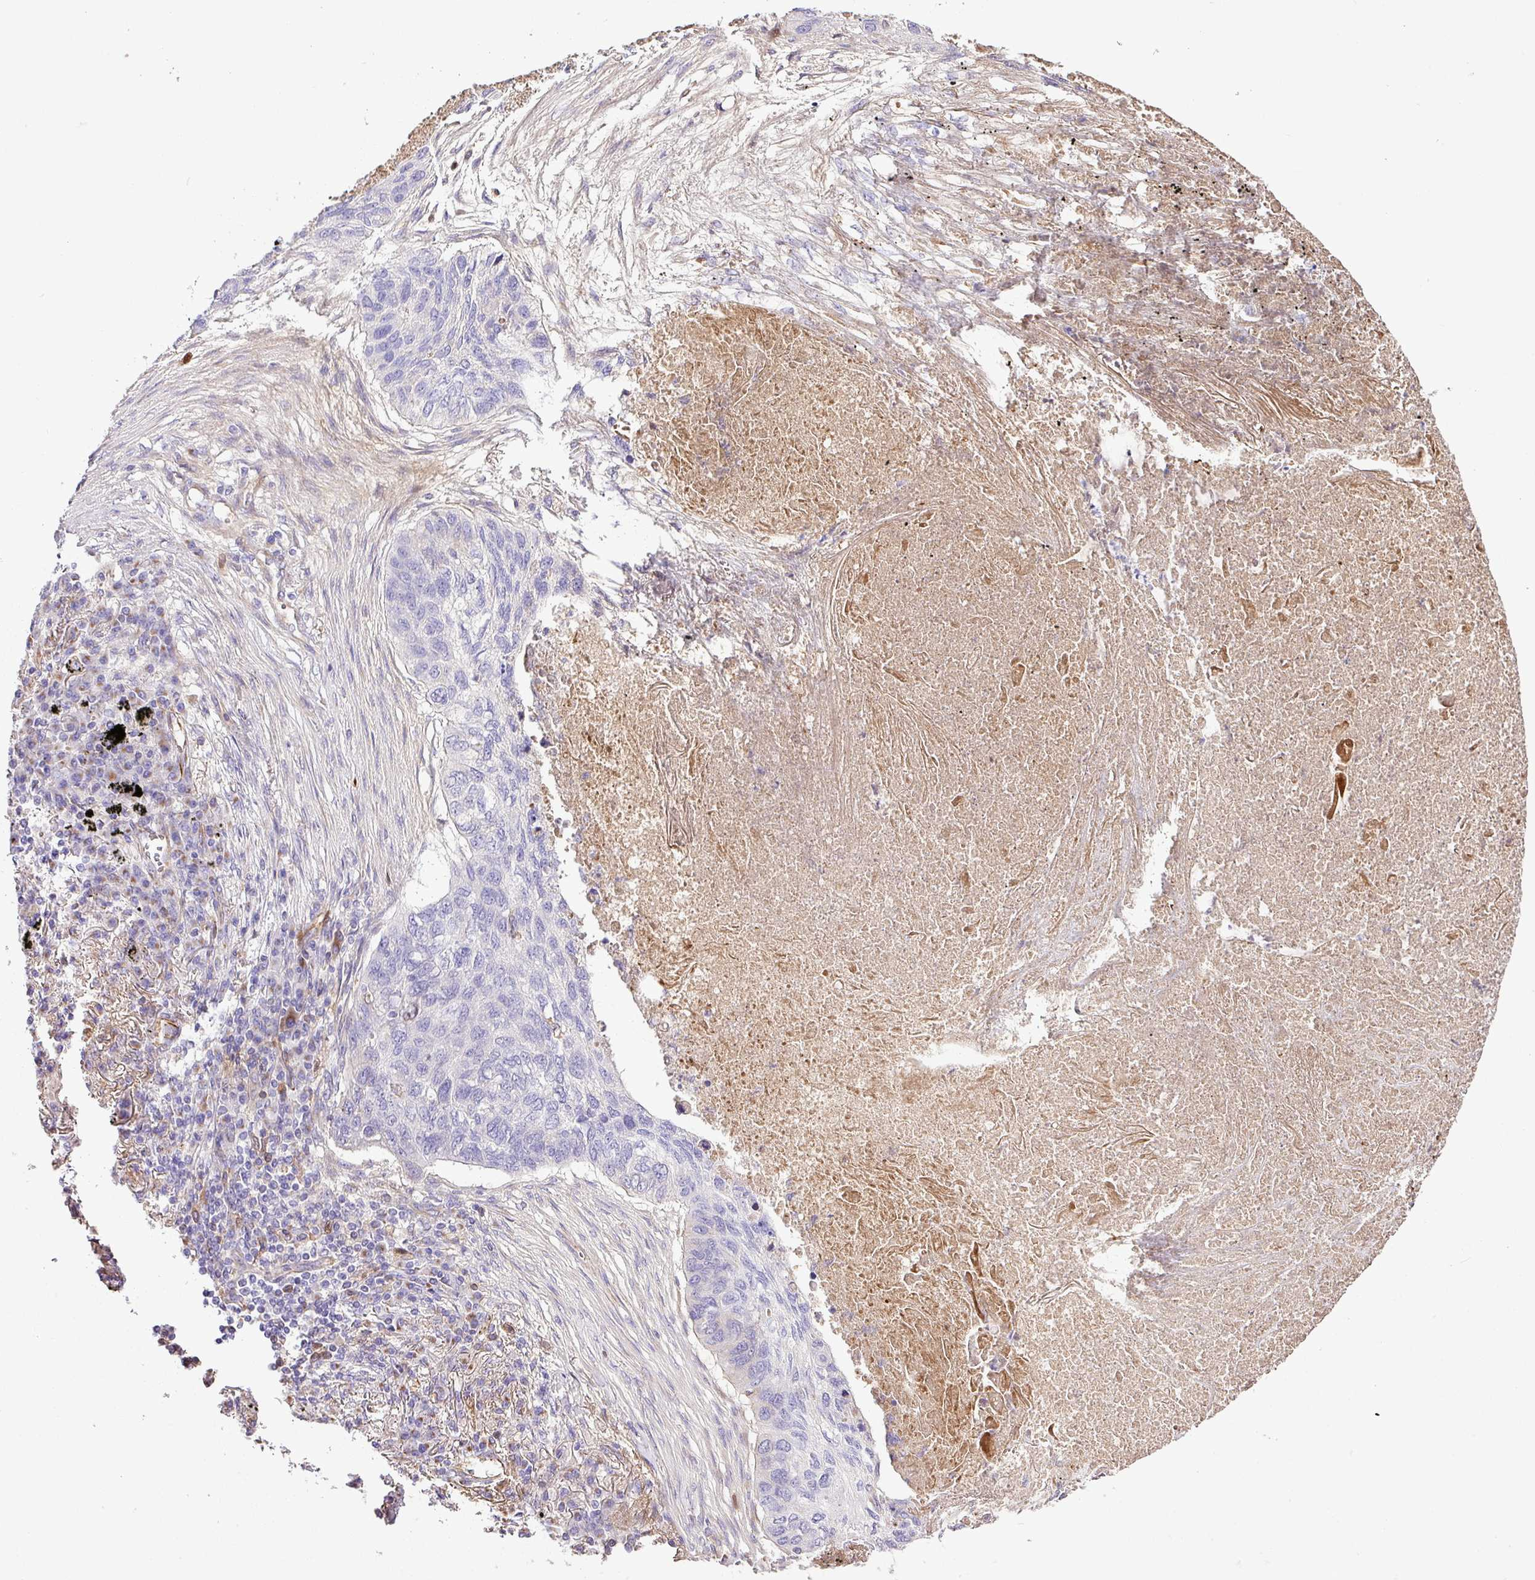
{"staining": {"intensity": "negative", "quantity": "none", "location": "none"}, "tissue": "lung cancer", "cell_type": "Tumor cells", "image_type": "cancer", "snomed": [{"axis": "morphology", "description": "Squamous cell carcinoma, NOS"}, {"axis": "topography", "description": "Lung"}], "caption": "Lung cancer (squamous cell carcinoma) was stained to show a protein in brown. There is no significant positivity in tumor cells.", "gene": "CTXN2", "patient": {"sex": "female", "age": 63}}